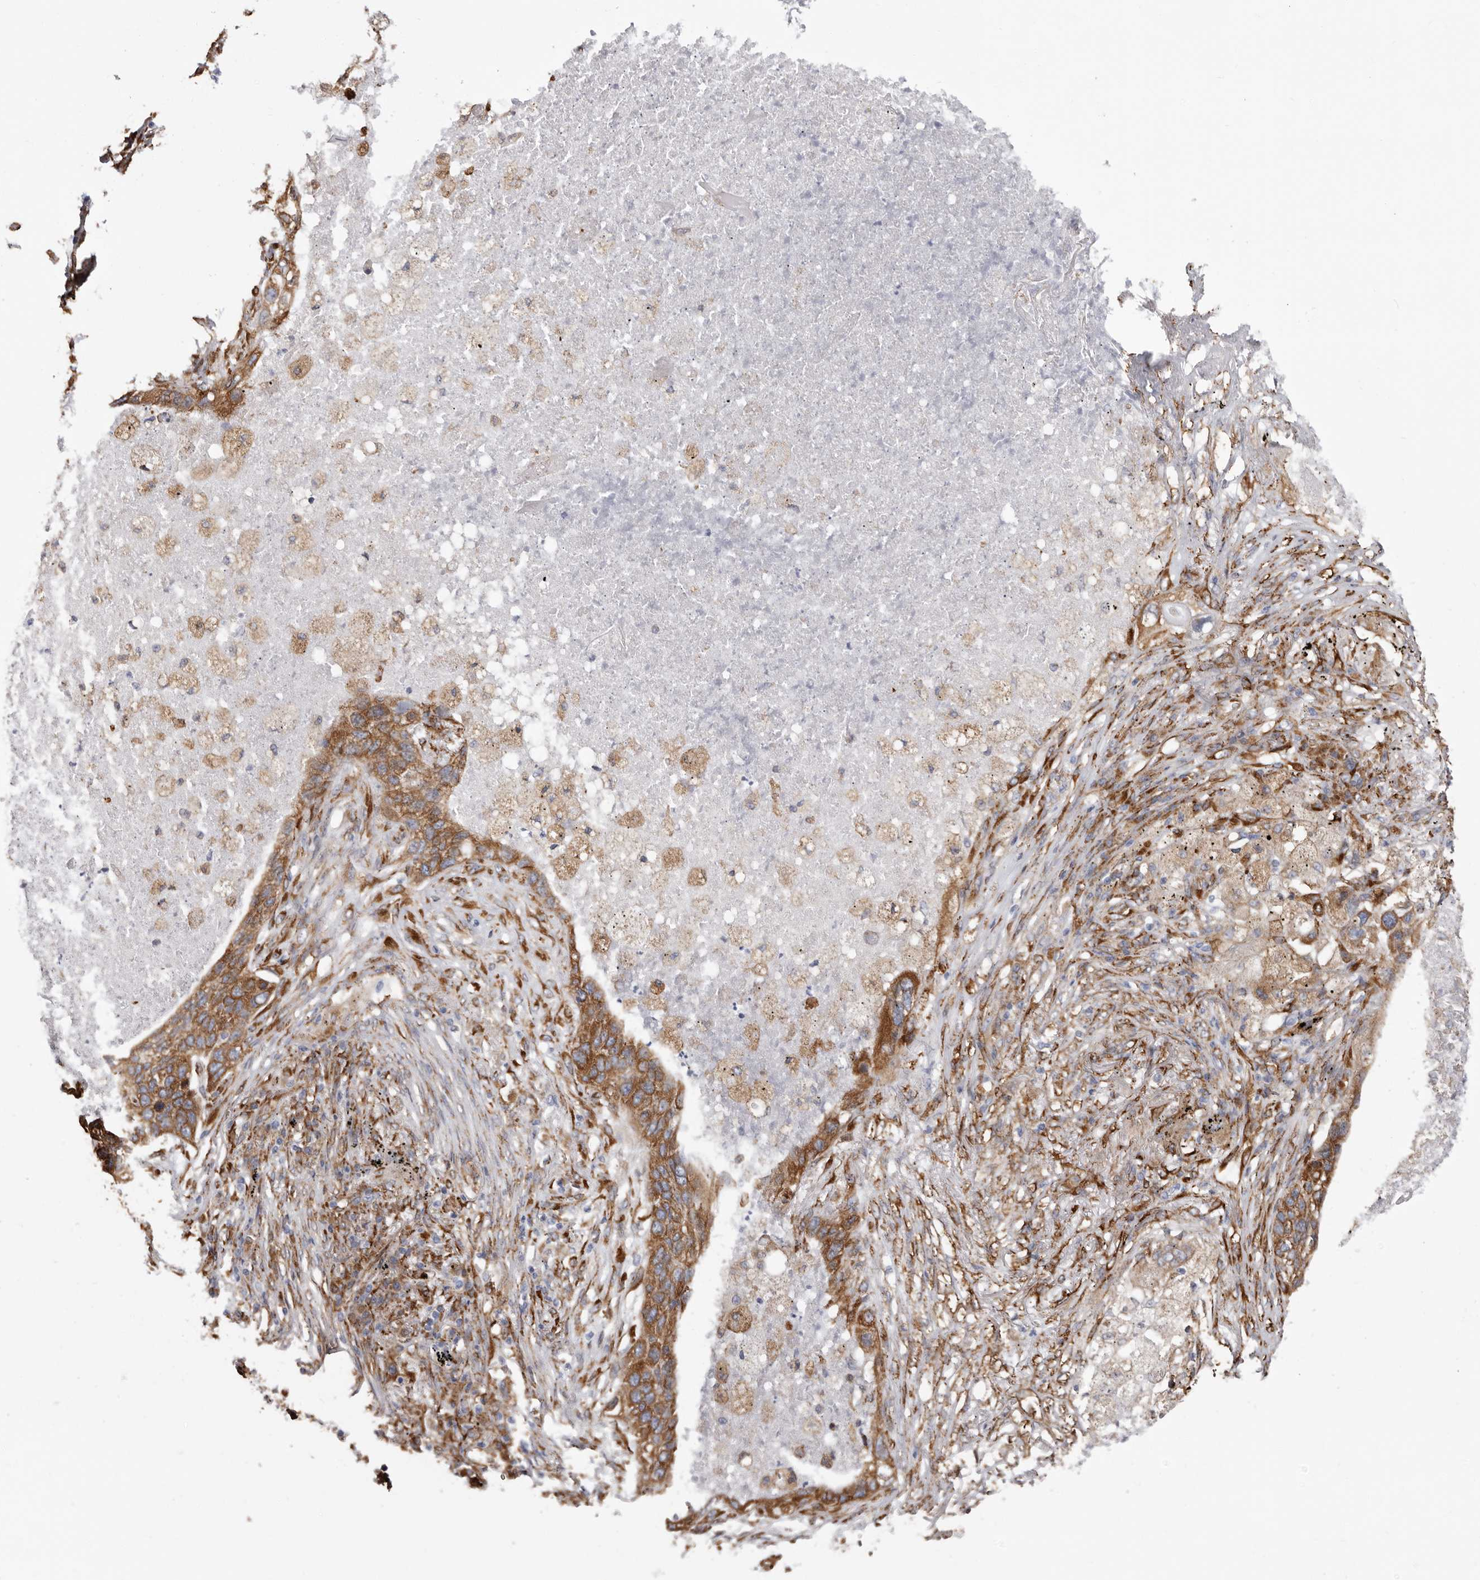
{"staining": {"intensity": "moderate", "quantity": ">75%", "location": "cytoplasmic/membranous"}, "tissue": "lung cancer", "cell_type": "Tumor cells", "image_type": "cancer", "snomed": [{"axis": "morphology", "description": "Squamous cell carcinoma, NOS"}, {"axis": "topography", "description": "Lung"}], "caption": "A brown stain shows moderate cytoplasmic/membranous staining of a protein in lung cancer (squamous cell carcinoma) tumor cells. (Brightfield microscopy of DAB IHC at high magnification).", "gene": "SEMA3E", "patient": {"sex": "female", "age": 63}}